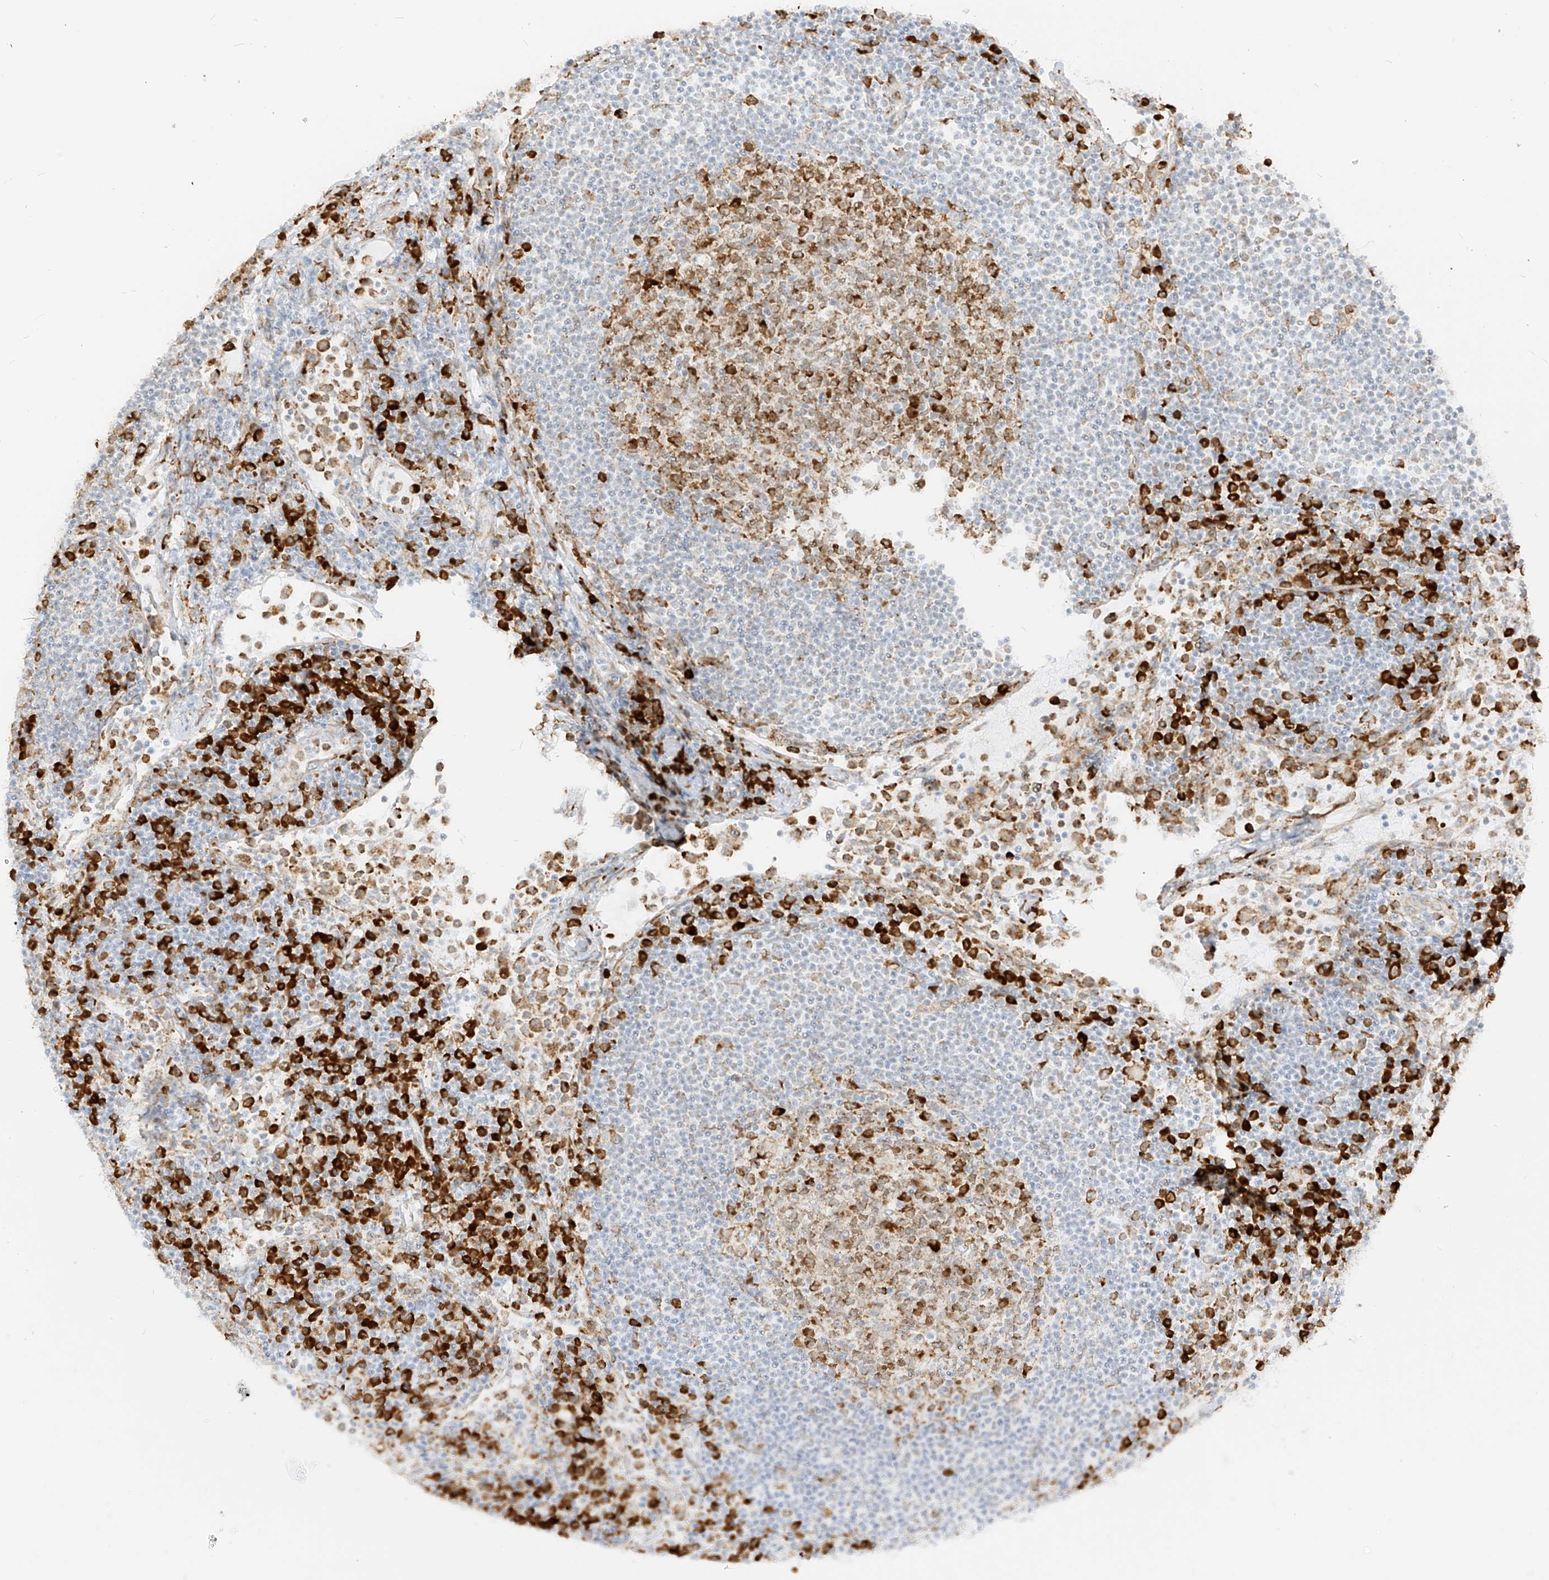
{"staining": {"intensity": "moderate", "quantity": ">75%", "location": "cytoplasmic/membranous"}, "tissue": "lymph node", "cell_type": "Germinal center cells", "image_type": "normal", "snomed": [{"axis": "morphology", "description": "Normal tissue, NOS"}, {"axis": "topography", "description": "Lymph node"}], "caption": "Immunohistochemical staining of benign lymph node shows >75% levels of moderate cytoplasmic/membranous protein positivity in approximately >75% of germinal center cells. The protein is stained brown, and the nuclei are stained in blue (DAB (3,3'-diaminobenzidine) IHC with brightfield microscopy, high magnification).", "gene": "LRRC59", "patient": {"sex": "female", "age": 53}}